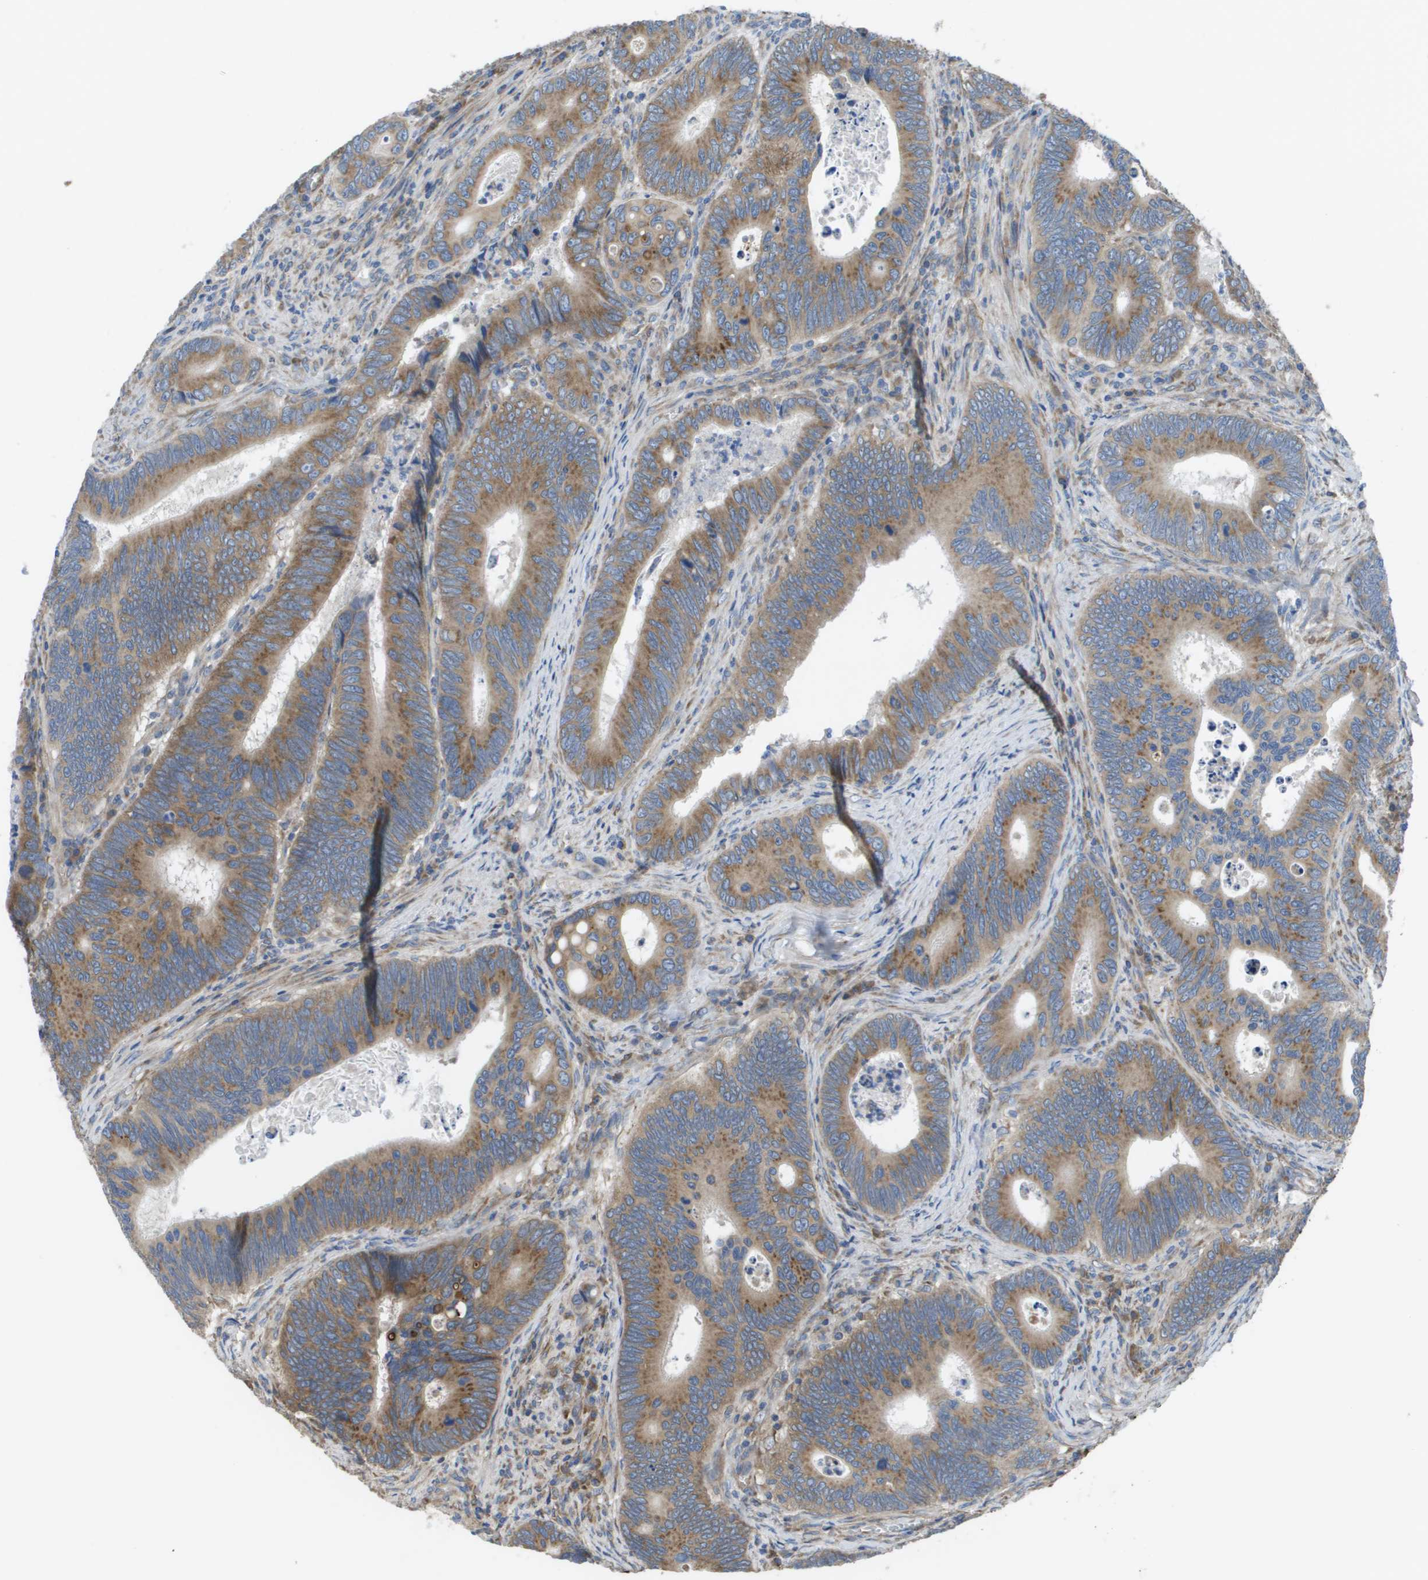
{"staining": {"intensity": "moderate", "quantity": ">75%", "location": "cytoplasmic/membranous"}, "tissue": "colorectal cancer", "cell_type": "Tumor cells", "image_type": "cancer", "snomed": [{"axis": "morphology", "description": "Inflammation, NOS"}, {"axis": "morphology", "description": "Adenocarcinoma, NOS"}, {"axis": "topography", "description": "Colon"}], "caption": "Protein analysis of colorectal cancer (adenocarcinoma) tissue shows moderate cytoplasmic/membranous staining in about >75% of tumor cells. The staining is performed using DAB brown chromogen to label protein expression. The nuclei are counter-stained blue using hematoxylin.", "gene": "CLCN2", "patient": {"sex": "male", "age": 72}}